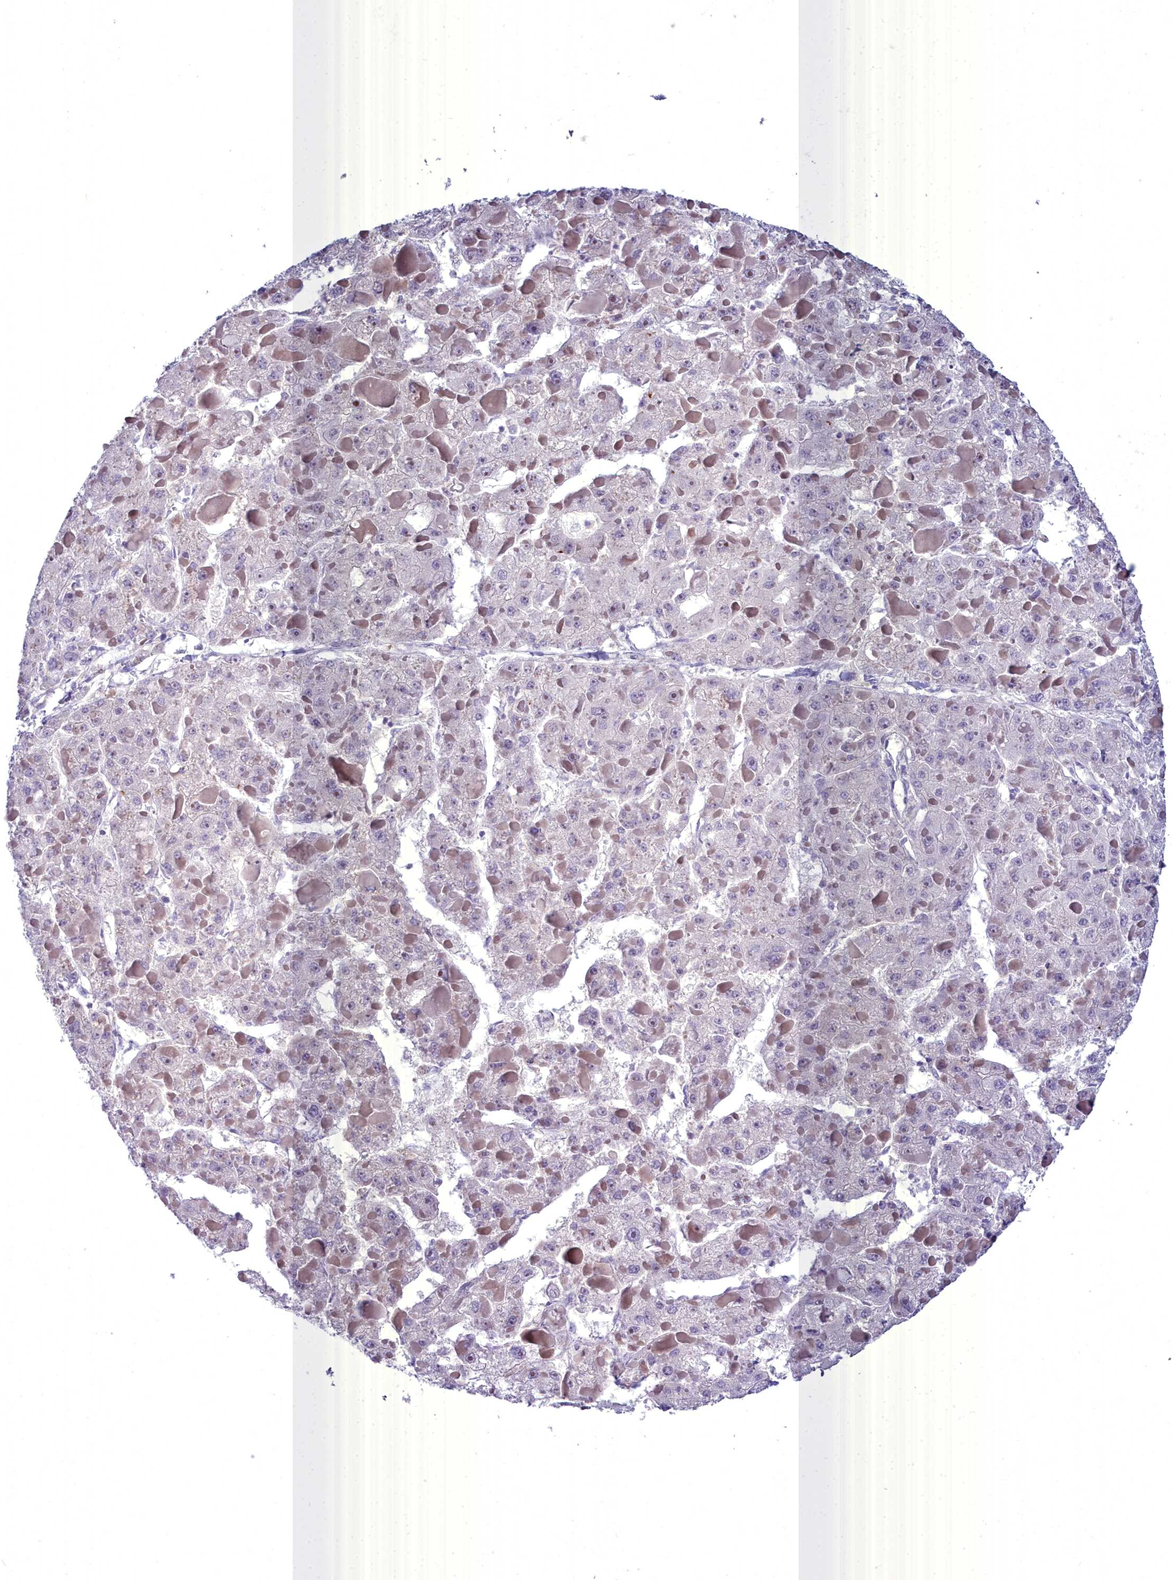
{"staining": {"intensity": "negative", "quantity": "none", "location": "none"}, "tissue": "liver cancer", "cell_type": "Tumor cells", "image_type": "cancer", "snomed": [{"axis": "morphology", "description": "Carcinoma, Hepatocellular, NOS"}, {"axis": "topography", "description": "Liver"}], "caption": "Tumor cells are negative for protein expression in human liver cancer (hepatocellular carcinoma).", "gene": "BLNK", "patient": {"sex": "female", "age": 73}}